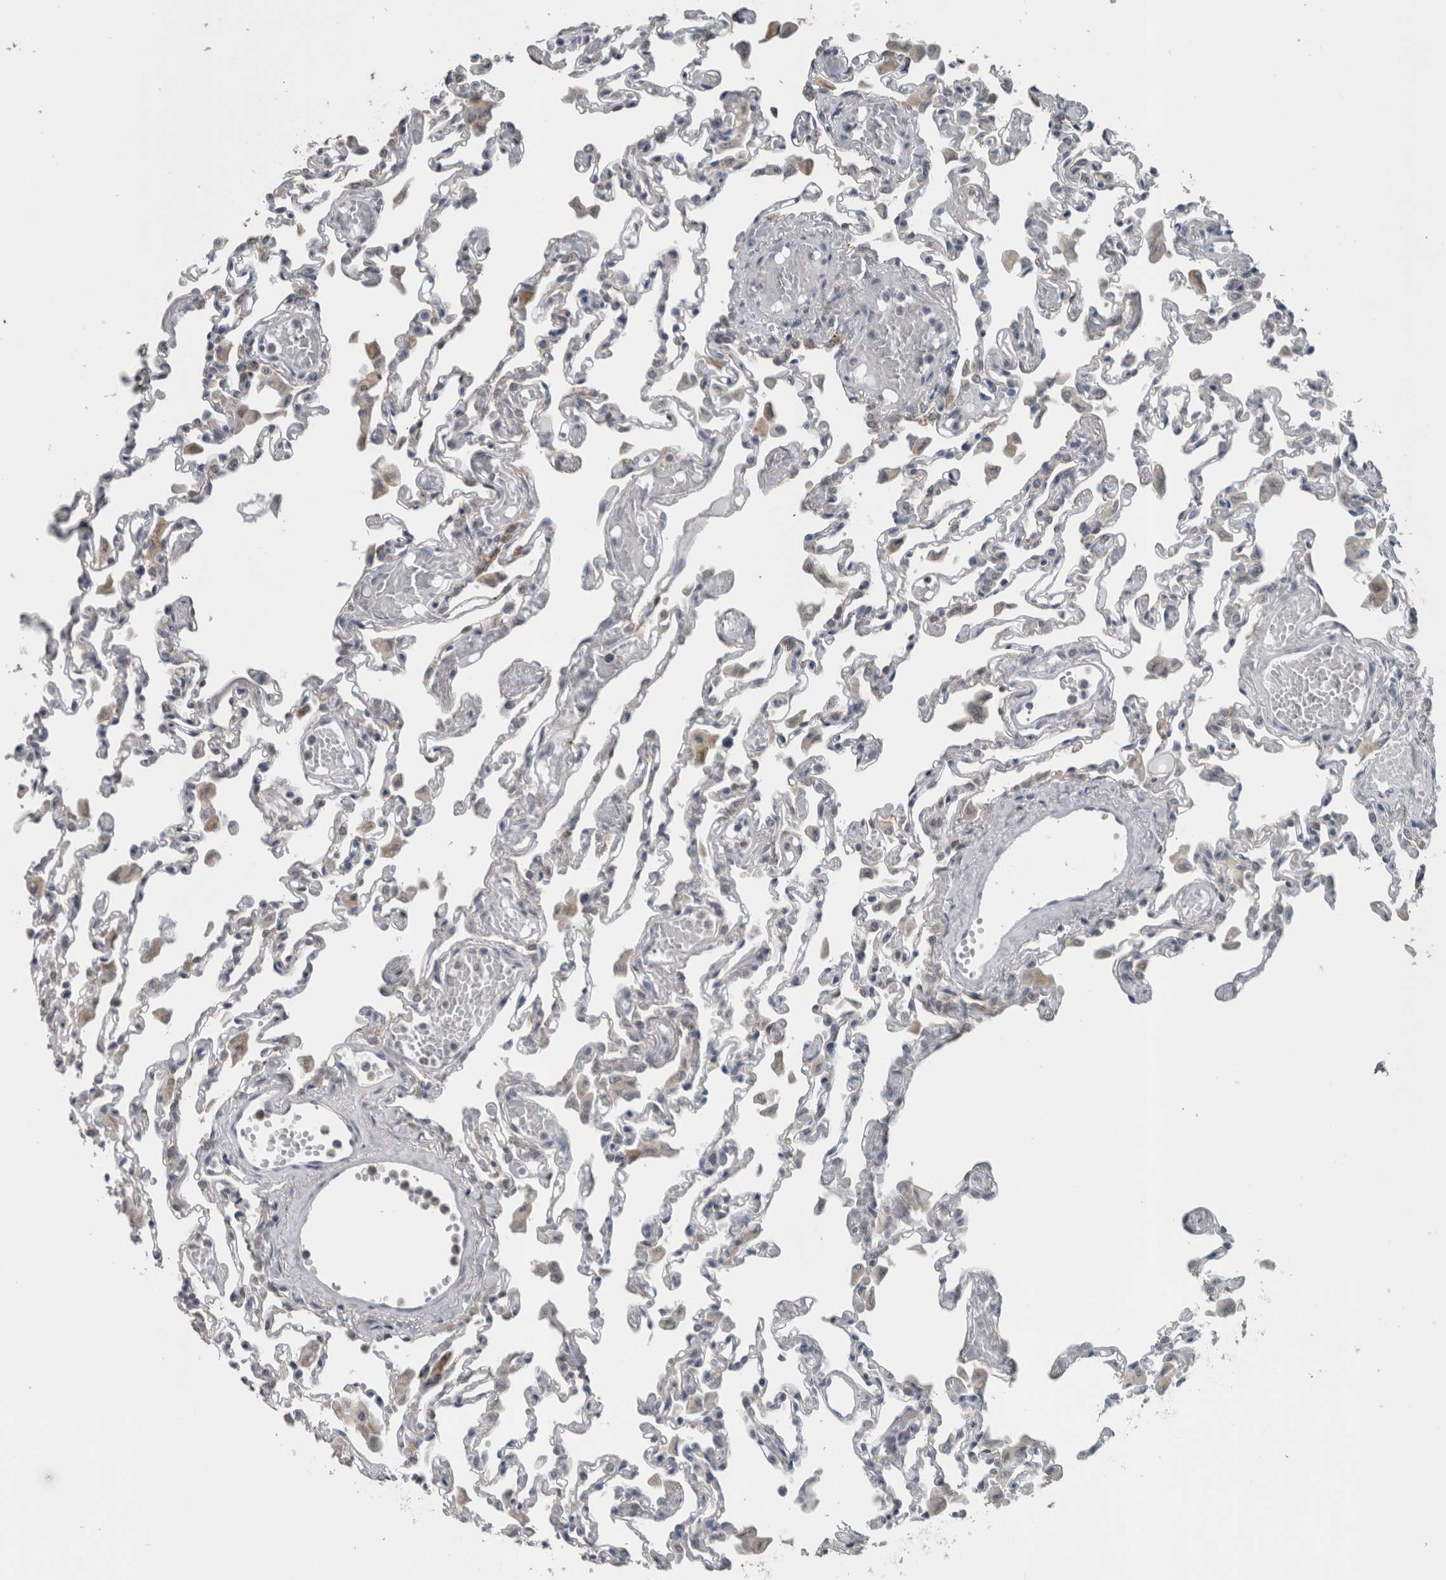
{"staining": {"intensity": "negative", "quantity": "none", "location": "none"}, "tissue": "lung", "cell_type": "Alveolar cells", "image_type": "normal", "snomed": [{"axis": "morphology", "description": "Normal tissue, NOS"}, {"axis": "topography", "description": "Bronchus"}, {"axis": "topography", "description": "Lung"}], "caption": "DAB immunohistochemical staining of normal lung shows no significant positivity in alveolar cells. (Brightfield microscopy of DAB IHC at high magnification).", "gene": "ACSF2", "patient": {"sex": "female", "age": 49}}